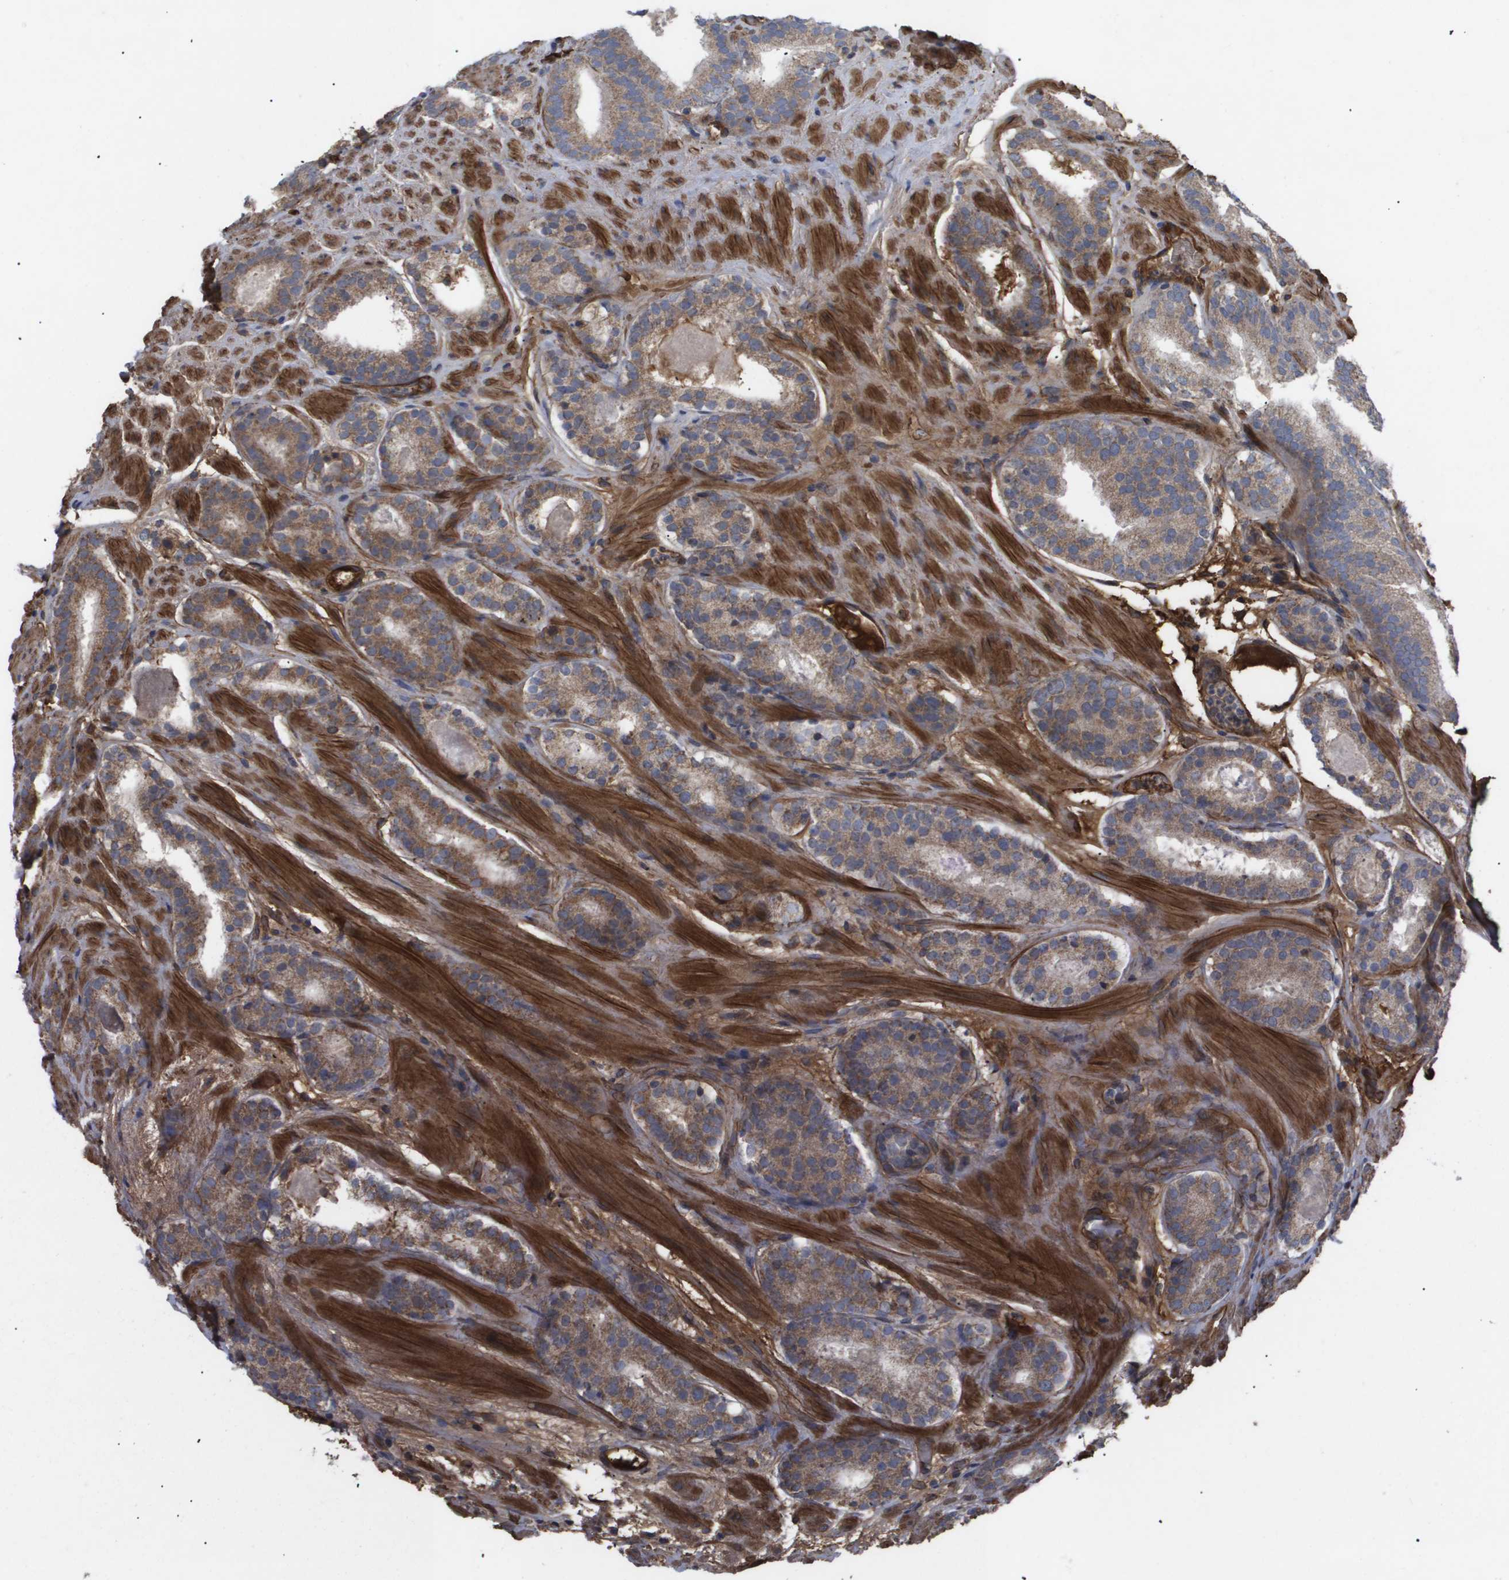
{"staining": {"intensity": "moderate", "quantity": ">75%", "location": "cytoplasmic/membranous"}, "tissue": "prostate cancer", "cell_type": "Tumor cells", "image_type": "cancer", "snomed": [{"axis": "morphology", "description": "Adenocarcinoma, Low grade"}, {"axis": "topography", "description": "Prostate"}], "caption": "Moderate cytoplasmic/membranous expression for a protein is appreciated in about >75% of tumor cells of prostate cancer using IHC.", "gene": "TNS1", "patient": {"sex": "male", "age": 69}}